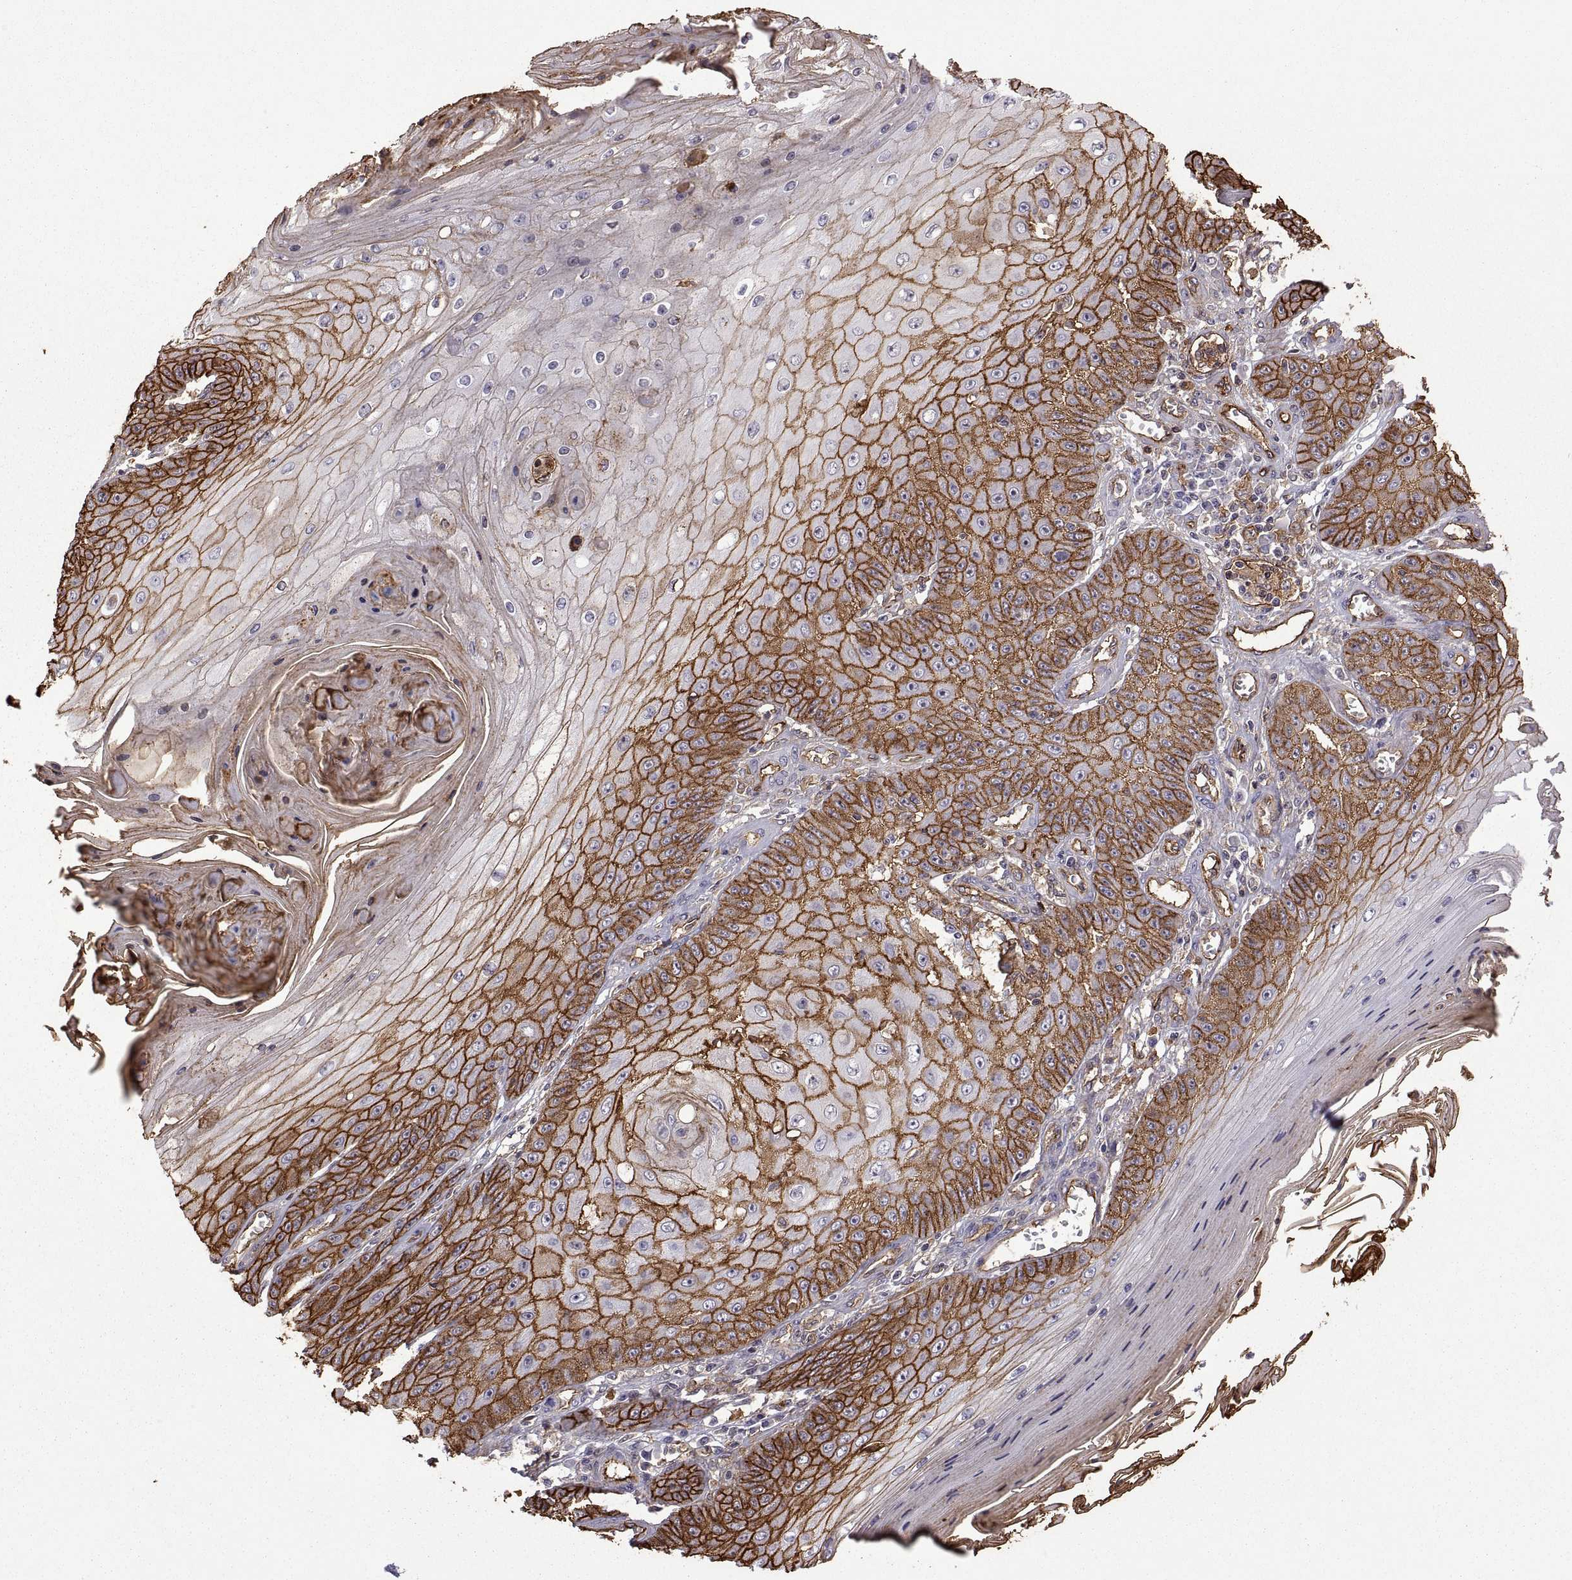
{"staining": {"intensity": "strong", "quantity": ">75%", "location": "cytoplasmic/membranous"}, "tissue": "skin cancer", "cell_type": "Tumor cells", "image_type": "cancer", "snomed": [{"axis": "morphology", "description": "Squamous cell carcinoma, NOS"}, {"axis": "topography", "description": "Skin"}], "caption": "High-magnification brightfield microscopy of skin squamous cell carcinoma stained with DAB (3,3'-diaminobenzidine) (brown) and counterstained with hematoxylin (blue). tumor cells exhibit strong cytoplasmic/membranous staining is appreciated in approximately>75% of cells. Nuclei are stained in blue.", "gene": "S100A10", "patient": {"sex": "male", "age": 70}}